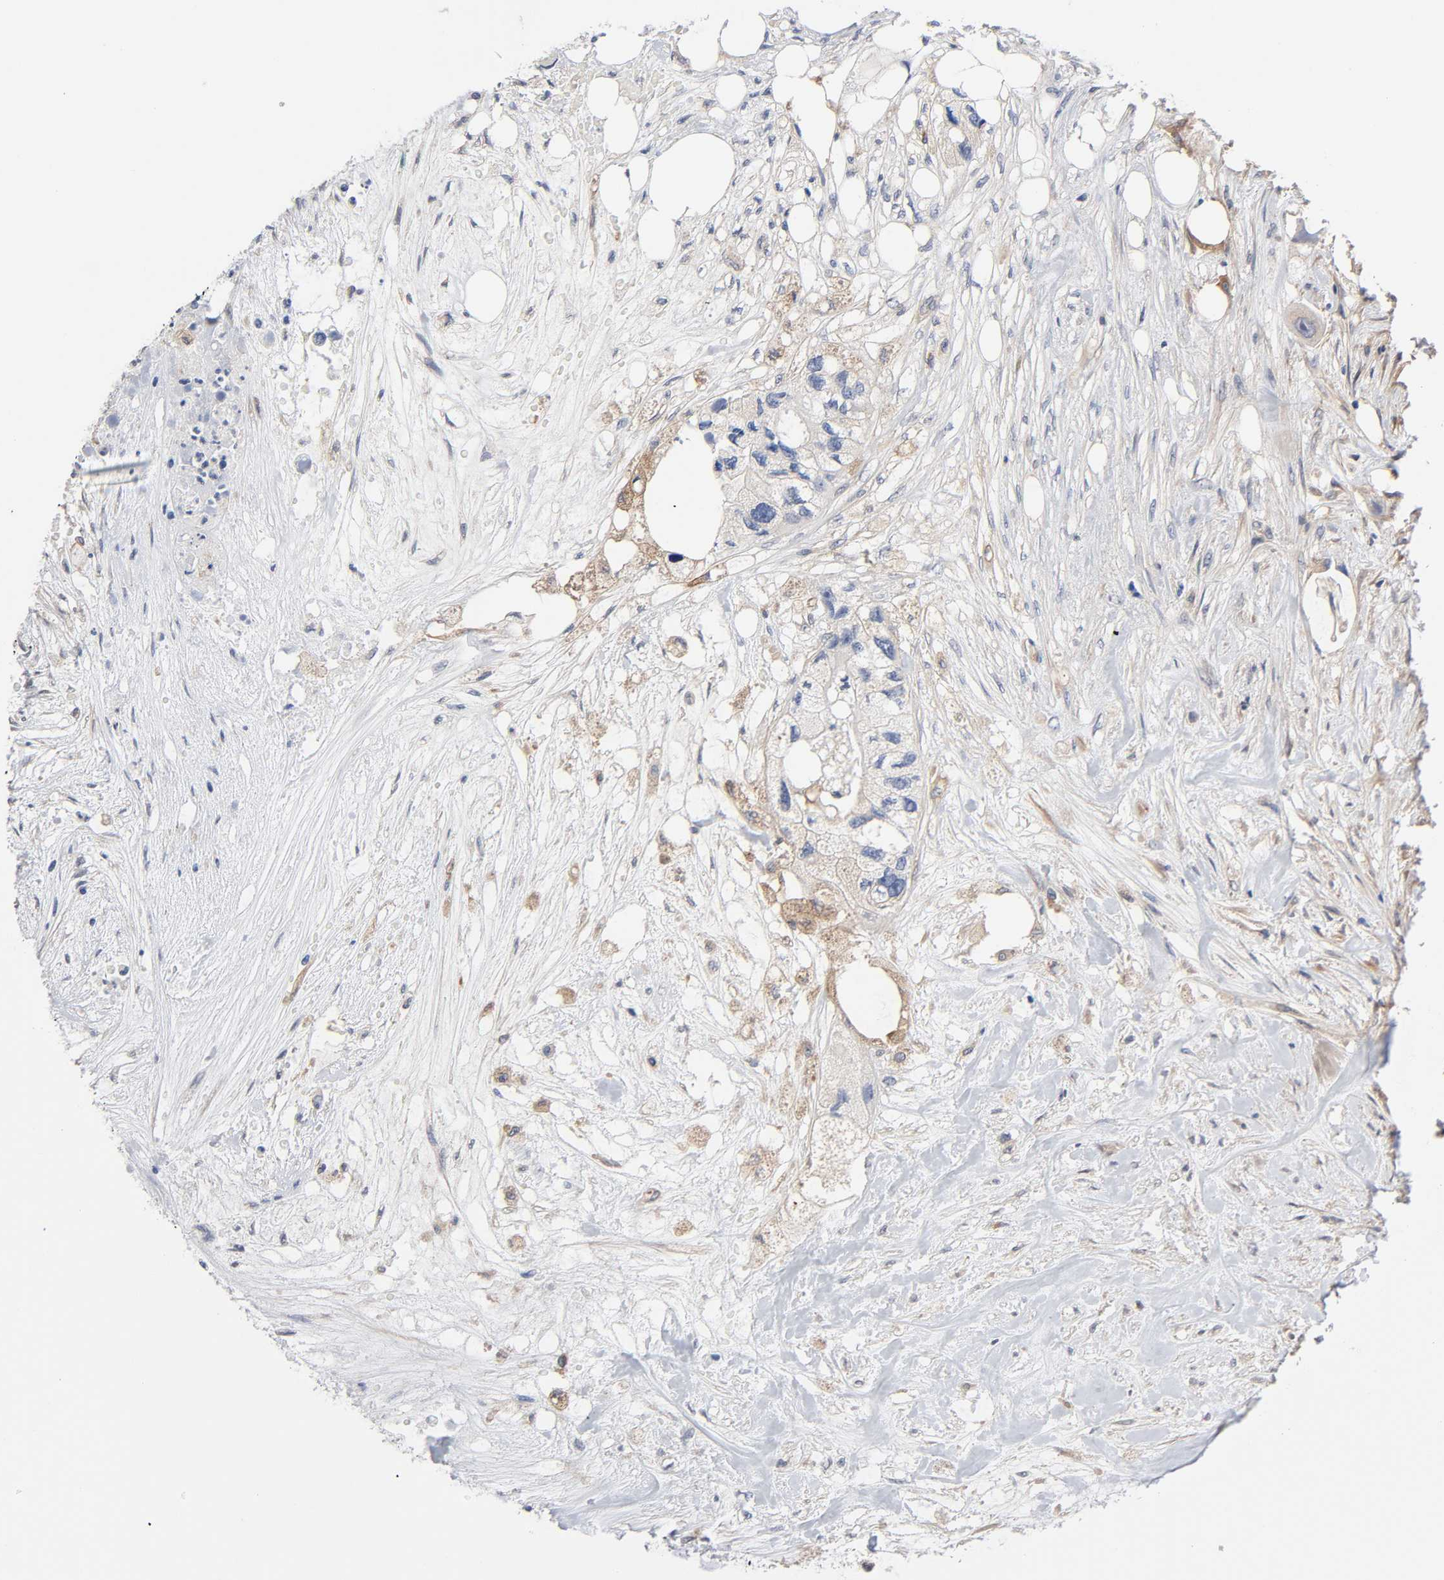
{"staining": {"intensity": "negative", "quantity": "none", "location": "none"}, "tissue": "colorectal cancer", "cell_type": "Tumor cells", "image_type": "cancer", "snomed": [{"axis": "morphology", "description": "Adenocarcinoma, NOS"}, {"axis": "topography", "description": "Colon"}], "caption": "Colorectal cancer (adenocarcinoma) was stained to show a protein in brown. There is no significant staining in tumor cells.", "gene": "RAB13", "patient": {"sex": "female", "age": 57}}